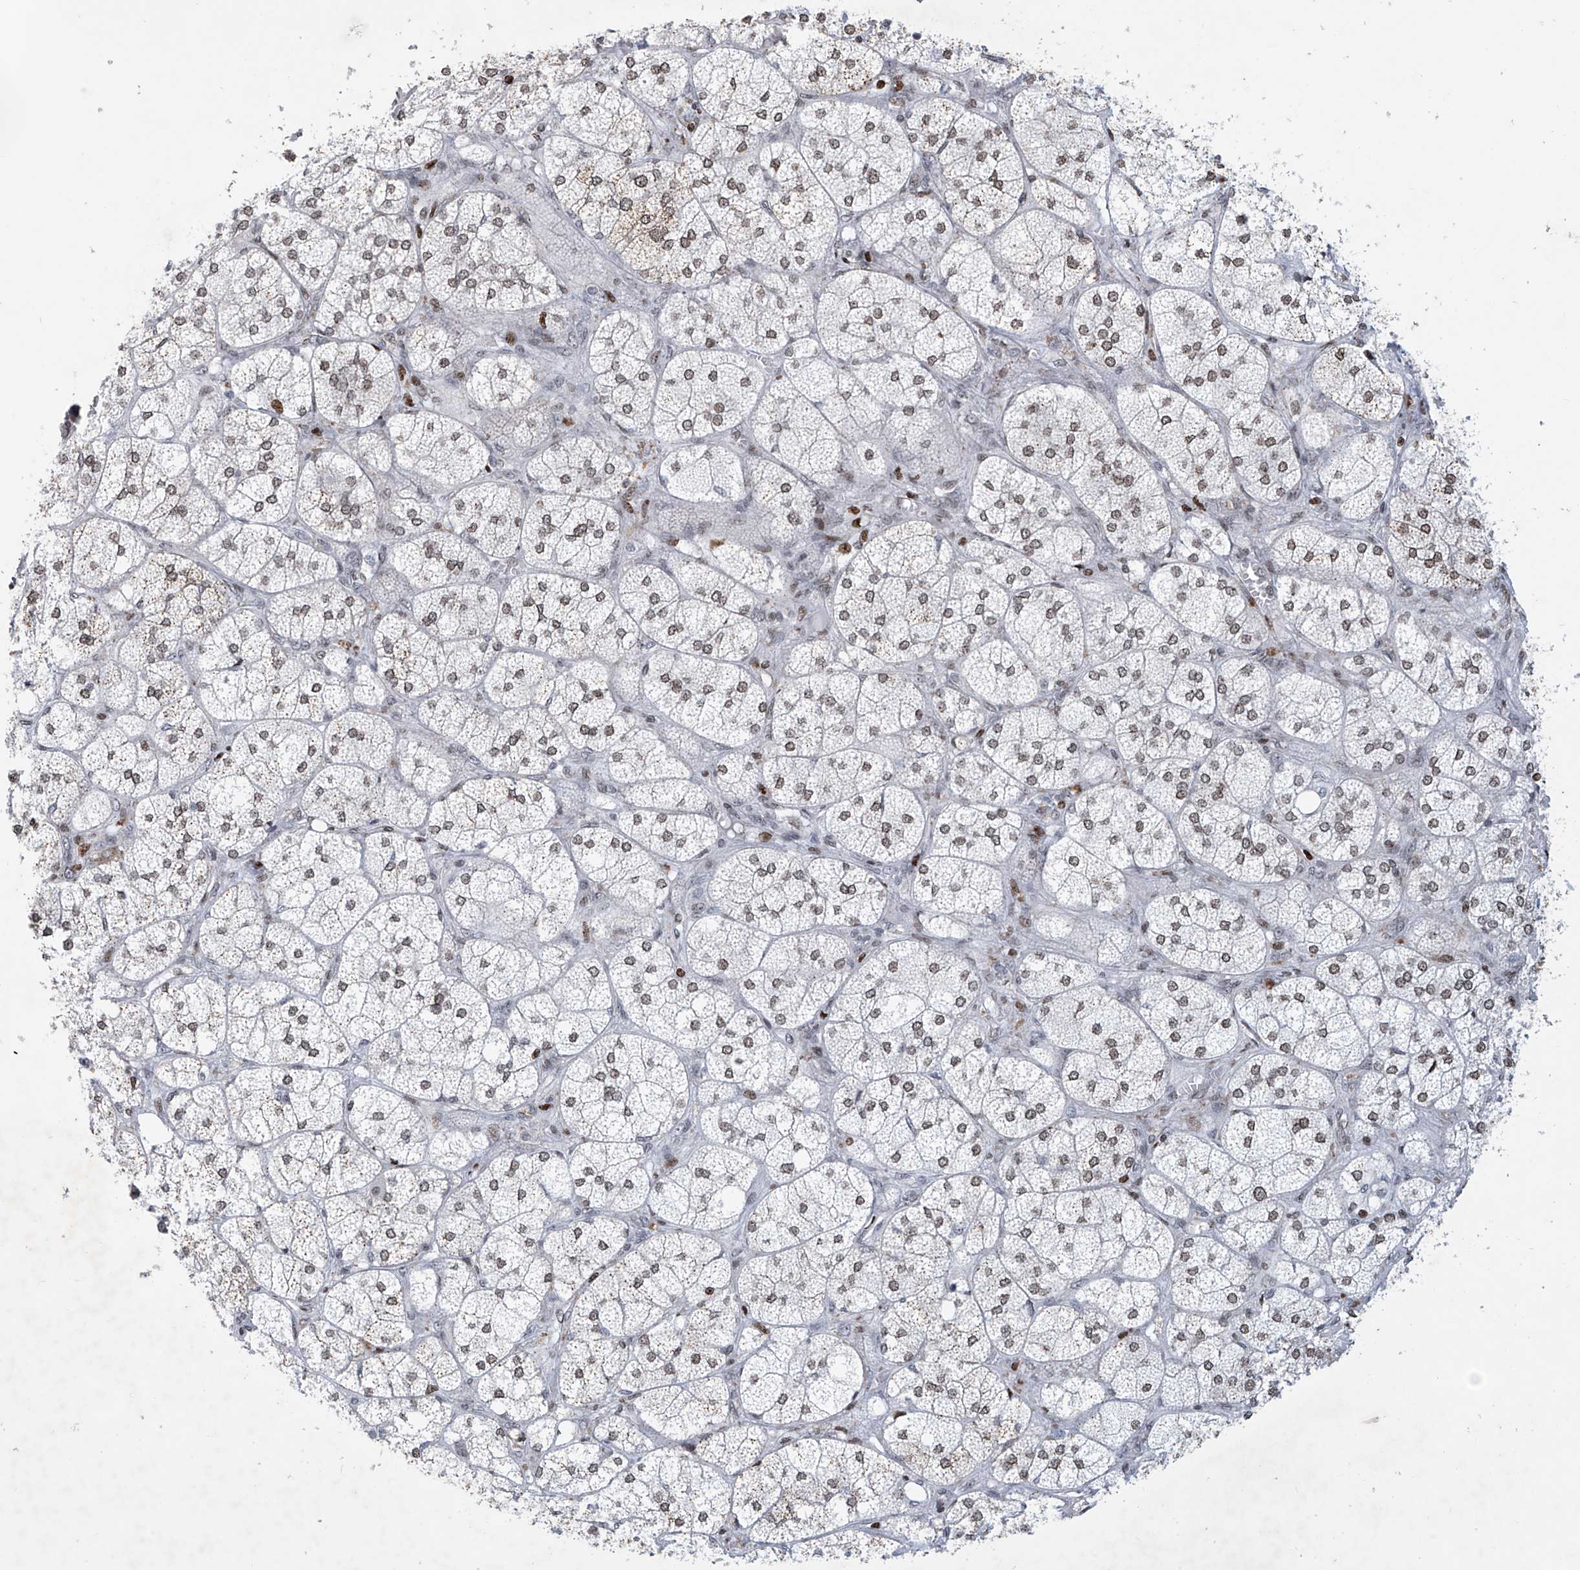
{"staining": {"intensity": "strong", "quantity": "25%-75%", "location": "nuclear"}, "tissue": "adrenal gland", "cell_type": "Glandular cells", "image_type": "normal", "snomed": [{"axis": "morphology", "description": "Normal tissue, NOS"}, {"axis": "topography", "description": "Adrenal gland"}], "caption": "The immunohistochemical stain shows strong nuclear expression in glandular cells of unremarkable adrenal gland.", "gene": "RFX7", "patient": {"sex": "female", "age": 61}}